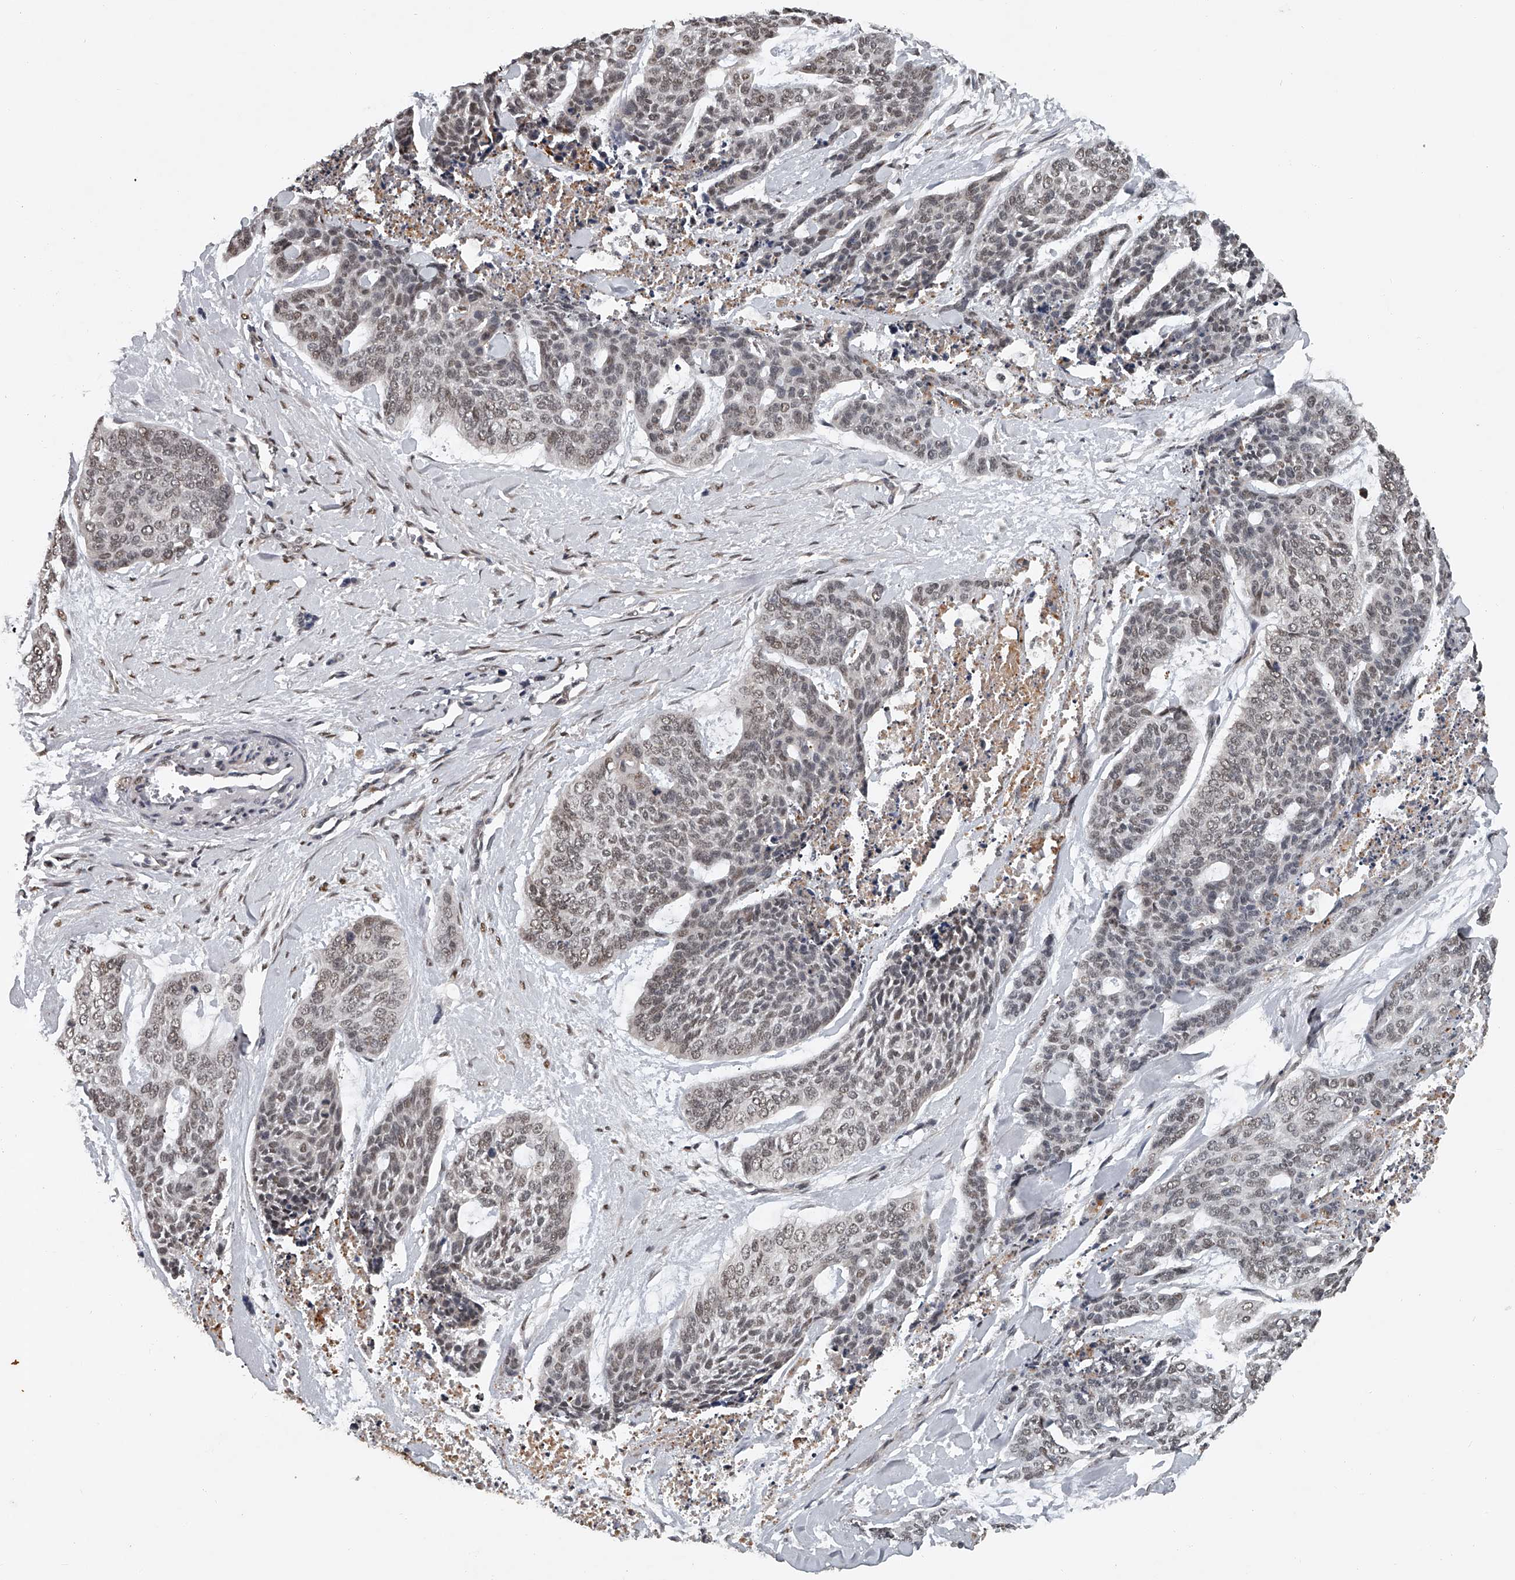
{"staining": {"intensity": "weak", "quantity": ">75%", "location": "nuclear"}, "tissue": "skin cancer", "cell_type": "Tumor cells", "image_type": "cancer", "snomed": [{"axis": "morphology", "description": "Basal cell carcinoma"}, {"axis": "topography", "description": "Skin"}], "caption": "Skin basal cell carcinoma stained for a protein (brown) shows weak nuclear positive expression in approximately >75% of tumor cells.", "gene": "PLEKHG1", "patient": {"sex": "female", "age": 64}}